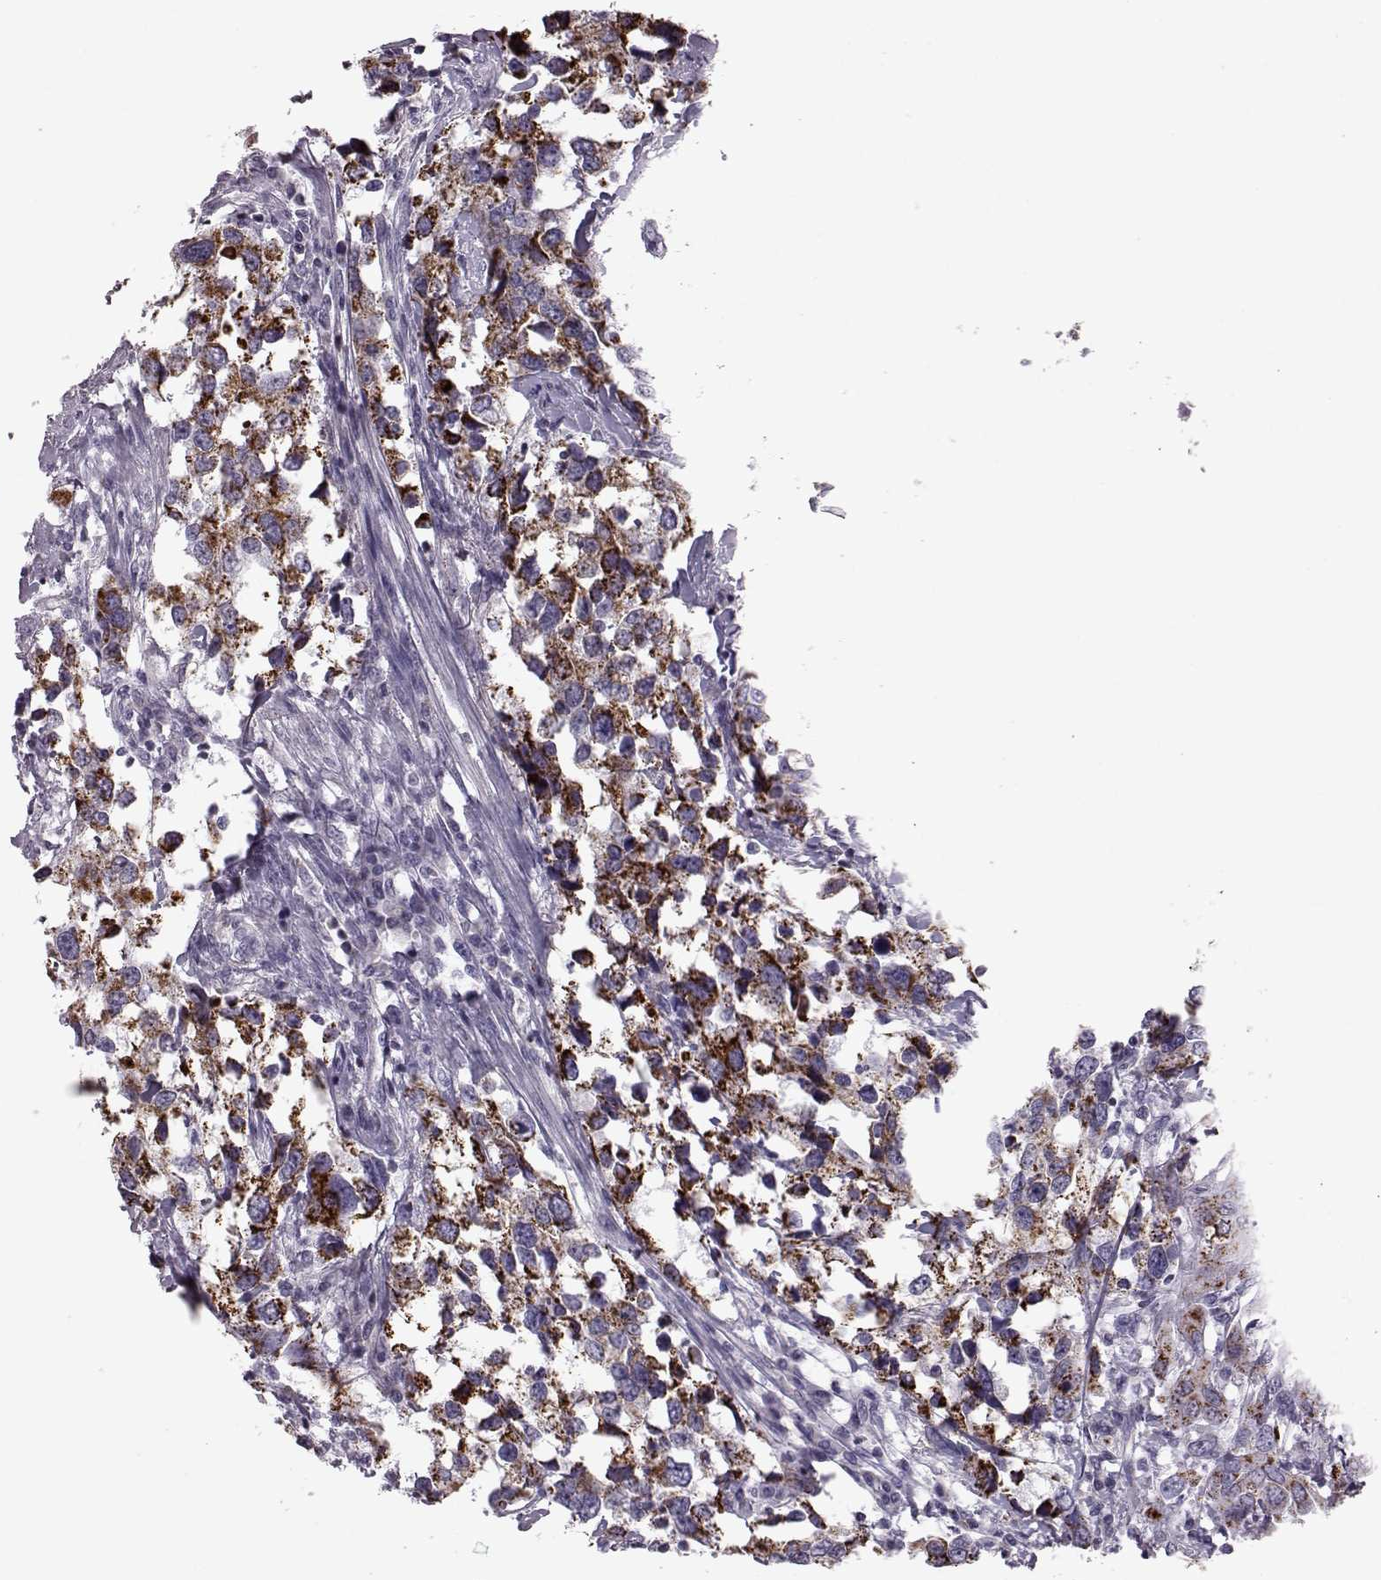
{"staining": {"intensity": "strong", "quantity": ">75%", "location": "cytoplasmic/membranous"}, "tissue": "urothelial cancer", "cell_type": "Tumor cells", "image_type": "cancer", "snomed": [{"axis": "morphology", "description": "Urothelial carcinoma, NOS"}, {"axis": "morphology", "description": "Urothelial carcinoma, High grade"}, {"axis": "topography", "description": "Urinary bladder"}], "caption": "The histopathology image demonstrates a brown stain indicating the presence of a protein in the cytoplasmic/membranous of tumor cells in urothelial cancer.", "gene": "RIMS2", "patient": {"sex": "male", "age": 63}}